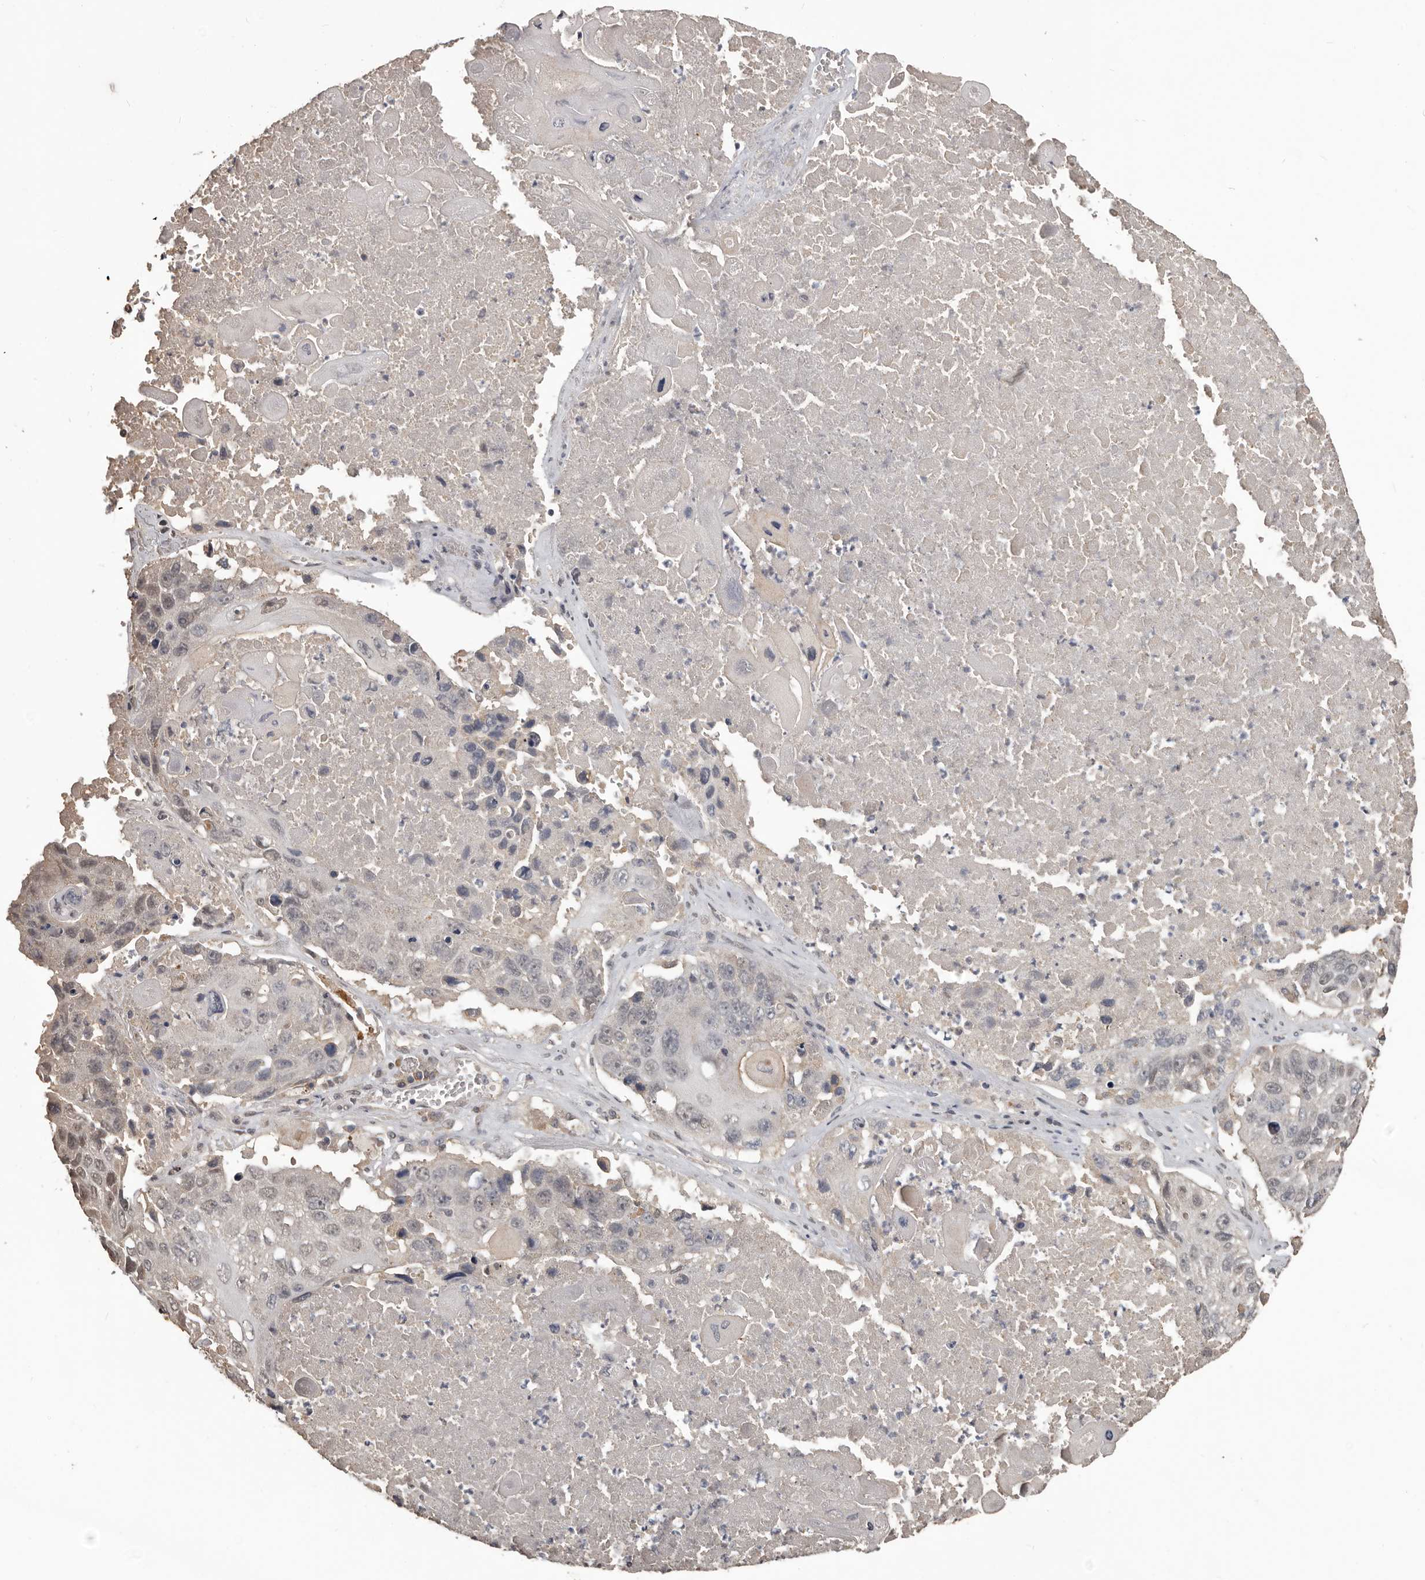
{"staining": {"intensity": "weak", "quantity": "25%-75%", "location": "nuclear"}, "tissue": "lung cancer", "cell_type": "Tumor cells", "image_type": "cancer", "snomed": [{"axis": "morphology", "description": "Squamous cell carcinoma, NOS"}, {"axis": "topography", "description": "Lung"}], "caption": "Immunohistochemistry (IHC) staining of lung cancer (squamous cell carcinoma), which reveals low levels of weak nuclear positivity in about 25%-75% of tumor cells indicating weak nuclear protein positivity. The staining was performed using DAB (3,3'-diaminobenzidine) (brown) for protein detection and nuclei were counterstained in hematoxylin (blue).", "gene": "ZFP14", "patient": {"sex": "male", "age": 61}}